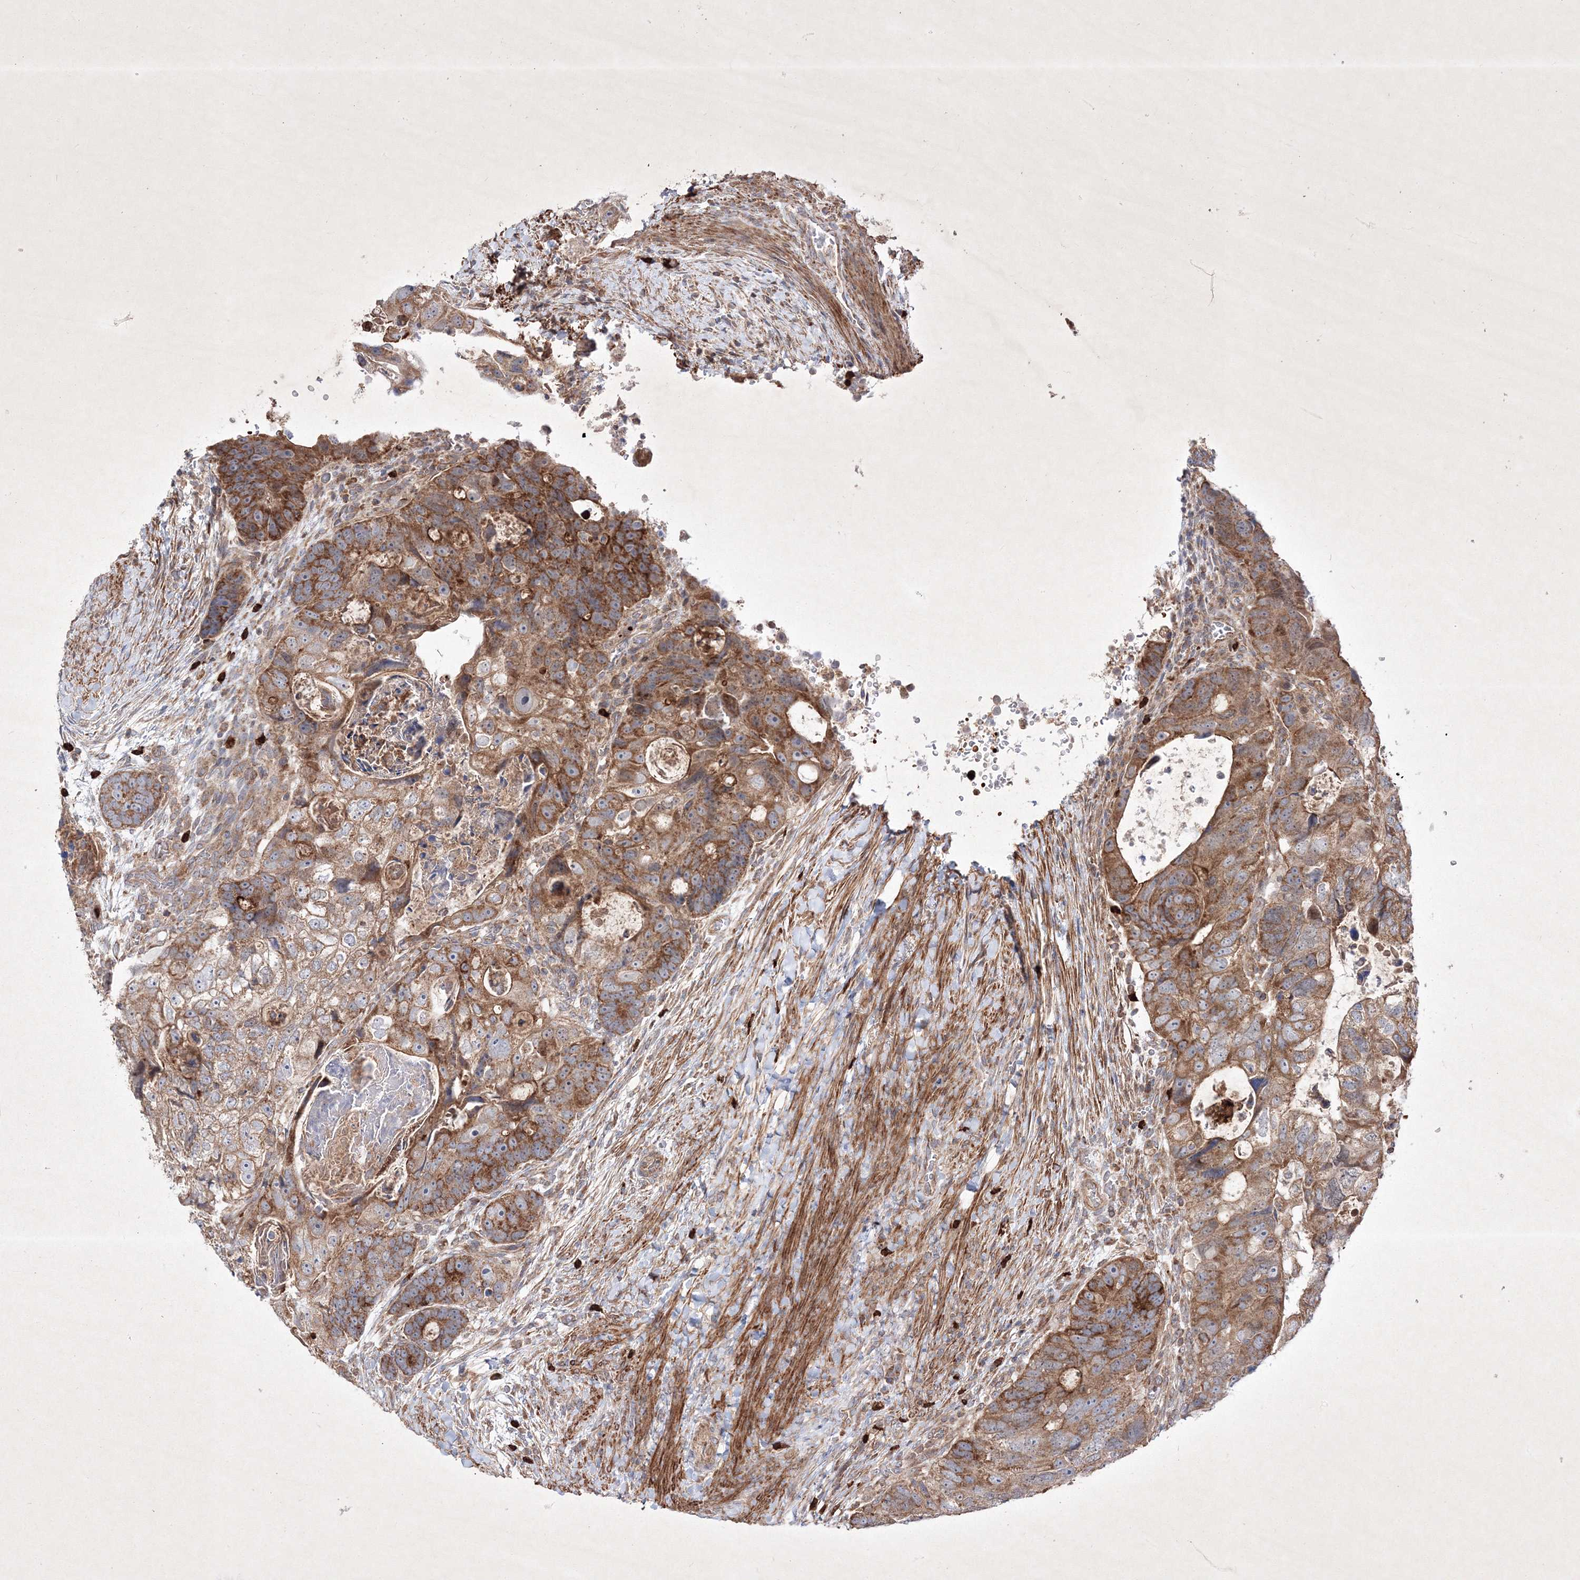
{"staining": {"intensity": "strong", "quantity": ">75%", "location": "cytoplasmic/membranous"}, "tissue": "colorectal cancer", "cell_type": "Tumor cells", "image_type": "cancer", "snomed": [{"axis": "morphology", "description": "Adenocarcinoma, NOS"}, {"axis": "topography", "description": "Rectum"}], "caption": "Approximately >75% of tumor cells in human colorectal cancer (adenocarcinoma) display strong cytoplasmic/membranous protein expression as visualized by brown immunohistochemical staining.", "gene": "OPA1", "patient": {"sex": "male", "age": 59}}